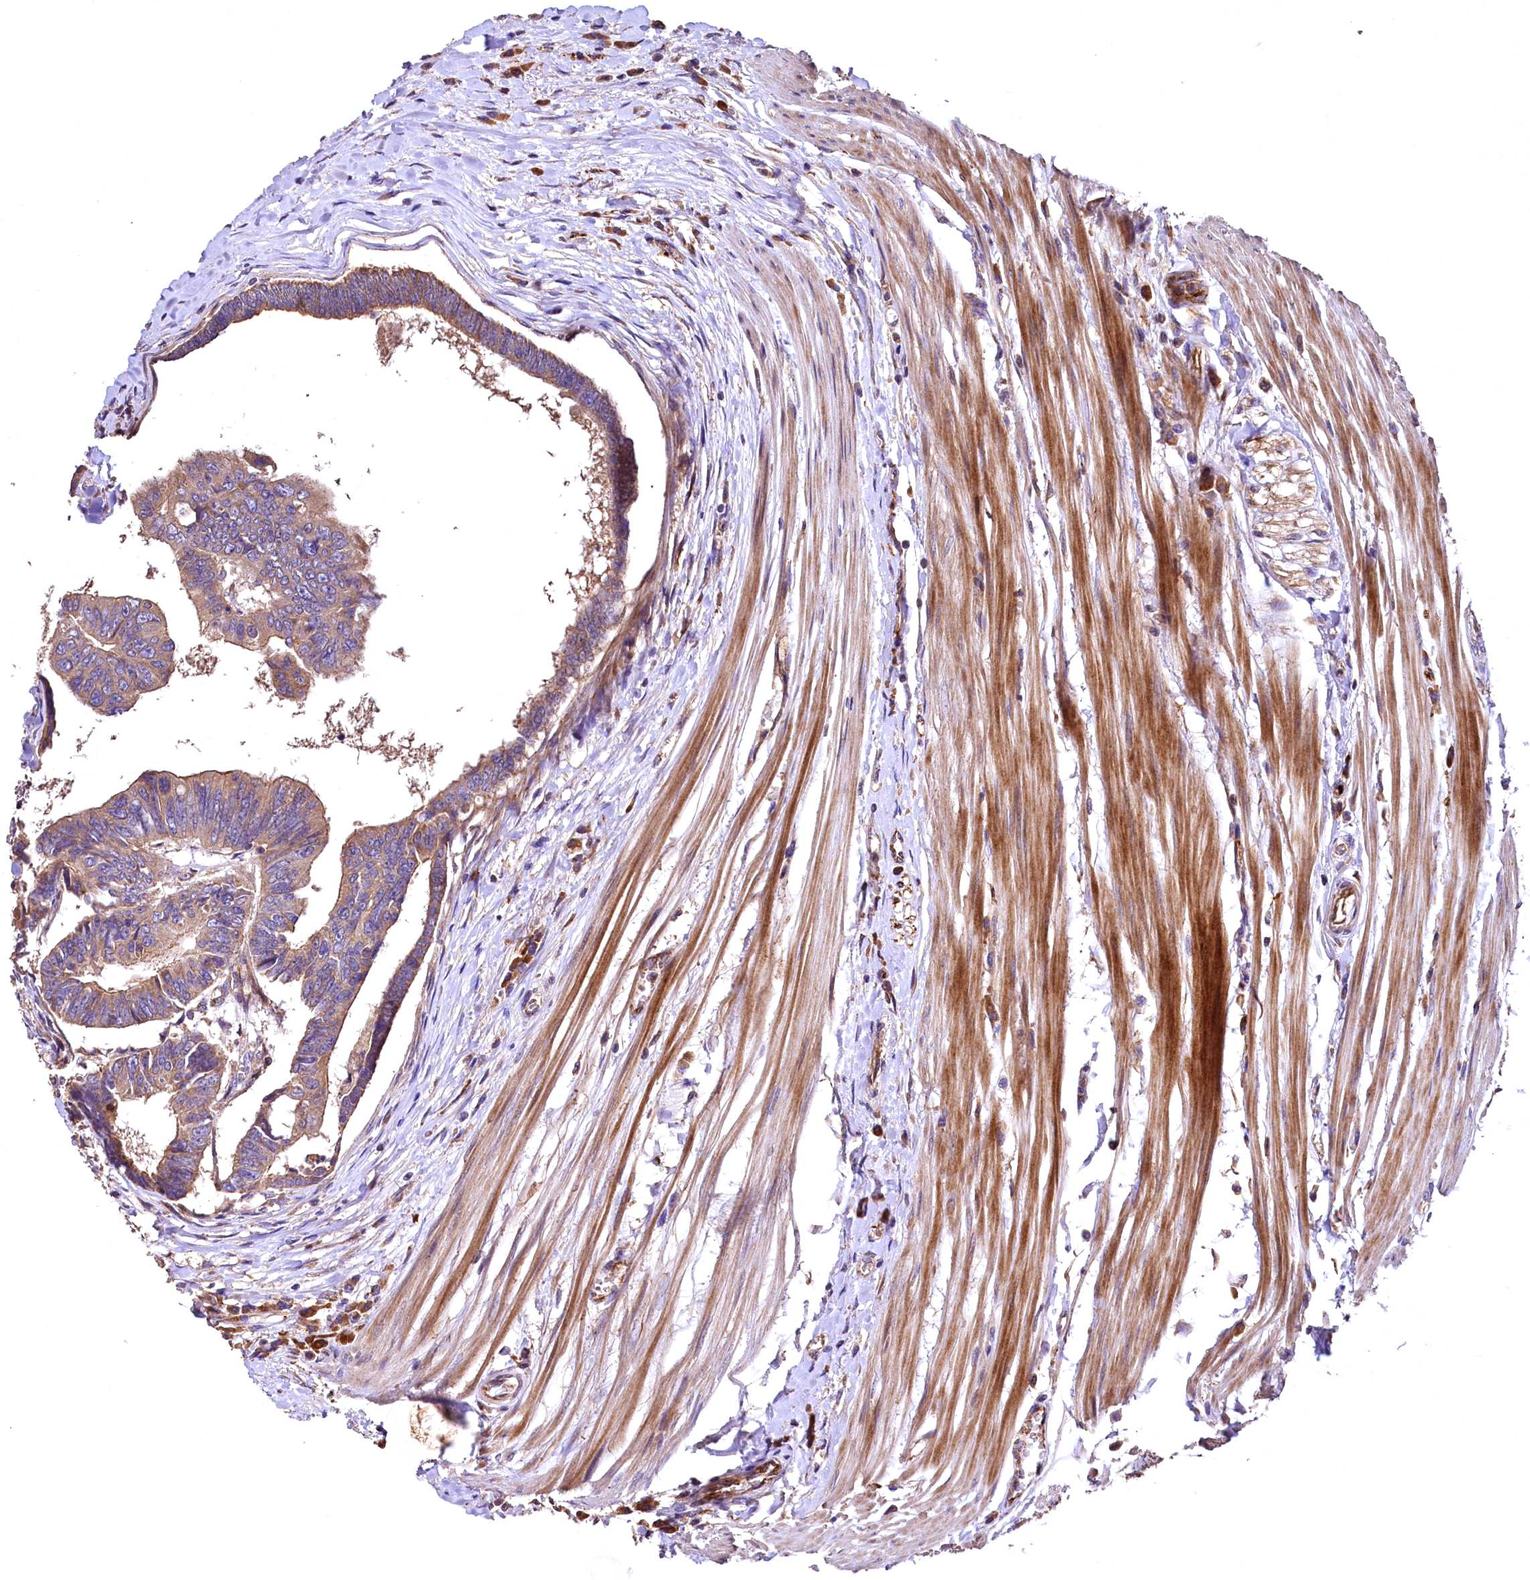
{"staining": {"intensity": "moderate", "quantity": ">75%", "location": "cytoplasmic/membranous"}, "tissue": "colorectal cancer", "cell_type": "Tumor cells", "image_type": "cancer", "snomed": [{"axis": "morphology", "description": "Adenocarcinoma, NOS"}, {"axis": "topography", "description": "Rectum"}], "caption": "A micrograph of human colorectal cancer (adenocarcinoma) stained for a protein demonstrates moderate cytoplasmic/membranous brown staining in tumor cells.", "gene": "RASSF1", "patient": {"sex": "female", "age": 65}}